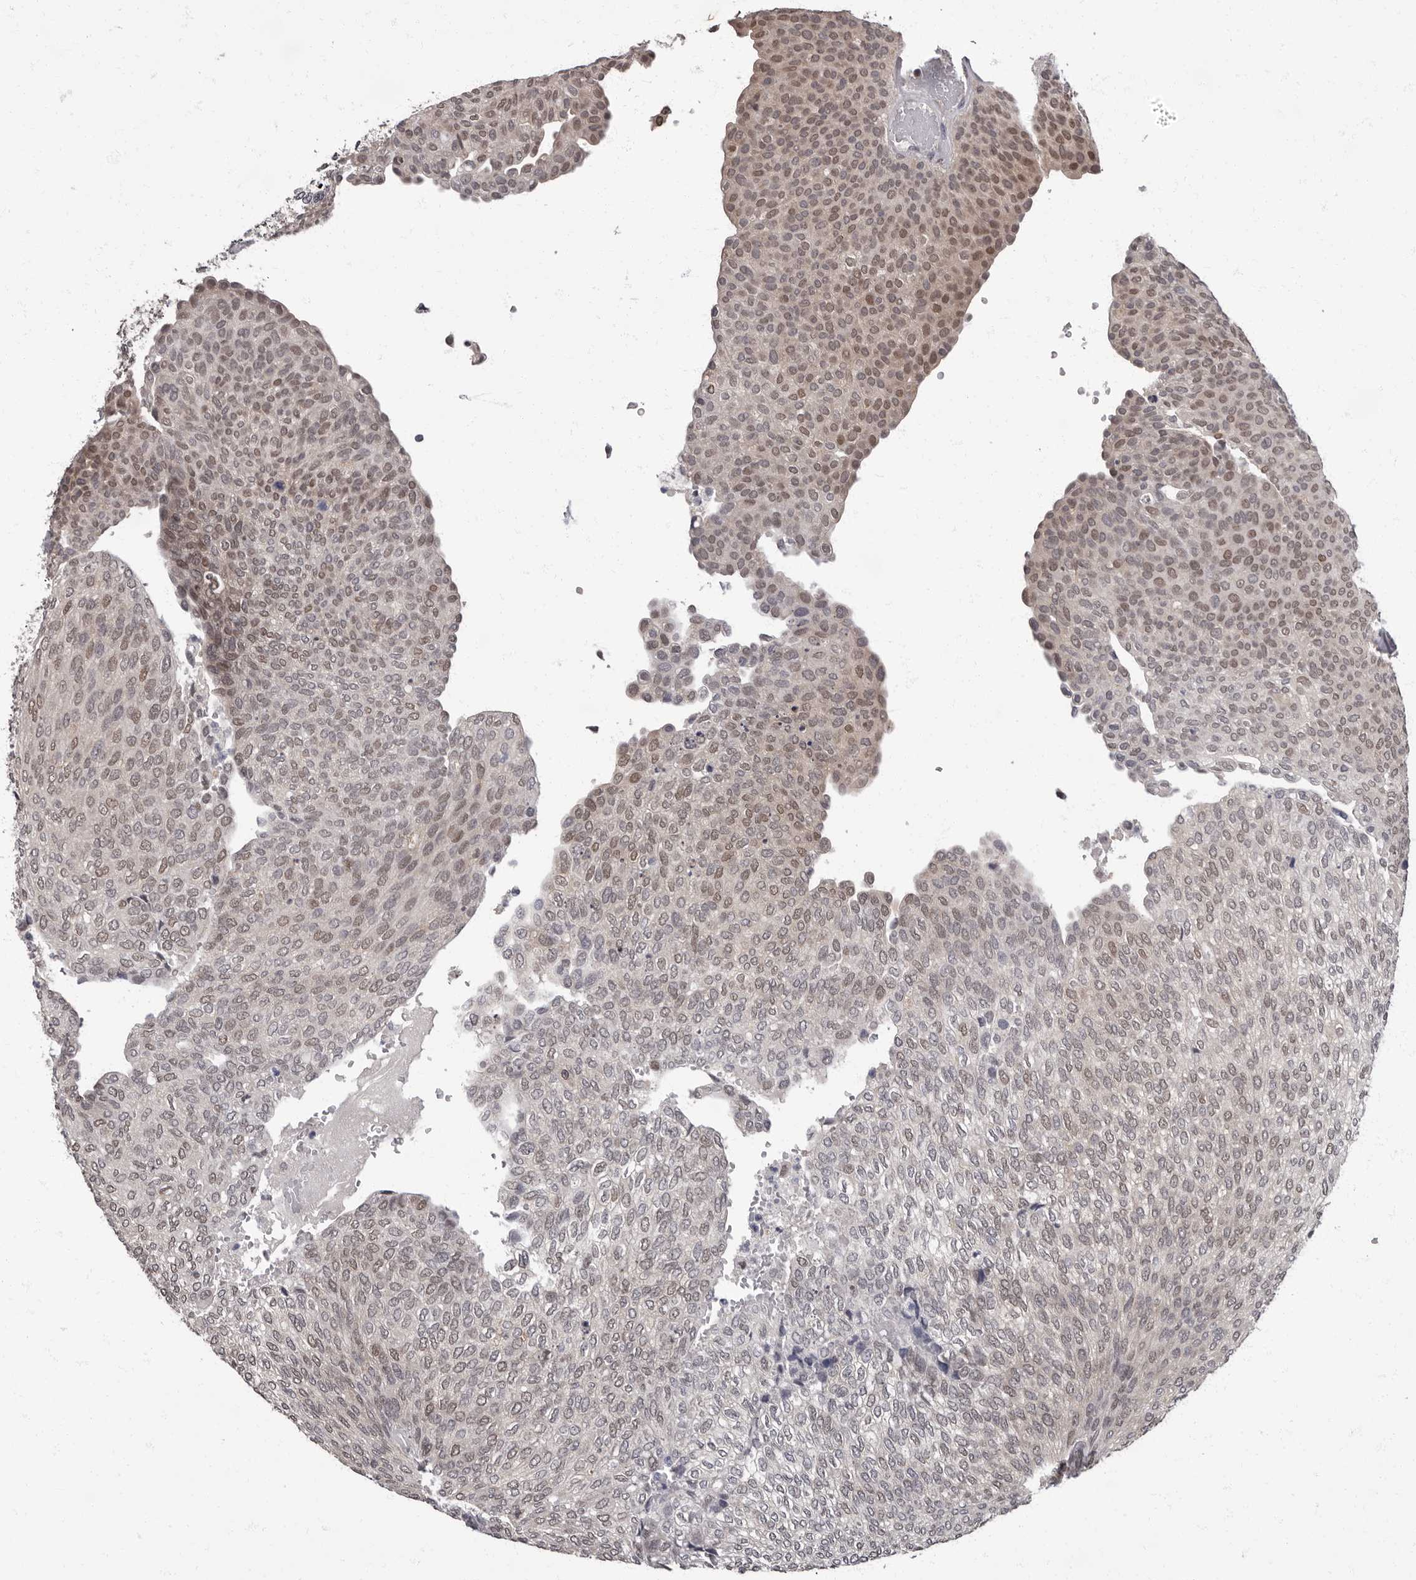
{"staining": {"intensity": "weak", "quantity": ">75%", "location": "nuclear"}, "tissue": "urothelial cancer", "cell_type": "Tumor cells", "image_type": "cancer", "snomed": [{"axis": "morphology", "description": "Urothelial carcinoma, Low grade"}, {"axis": "topography", "description": "Urinary bladder"}], "caption": "Weak nuclear protein expression is seen in about >75% of tumor cells in urothelial cancer.", "gene": "C1orf50", "patient": {"sex": "female", "age": 79}}